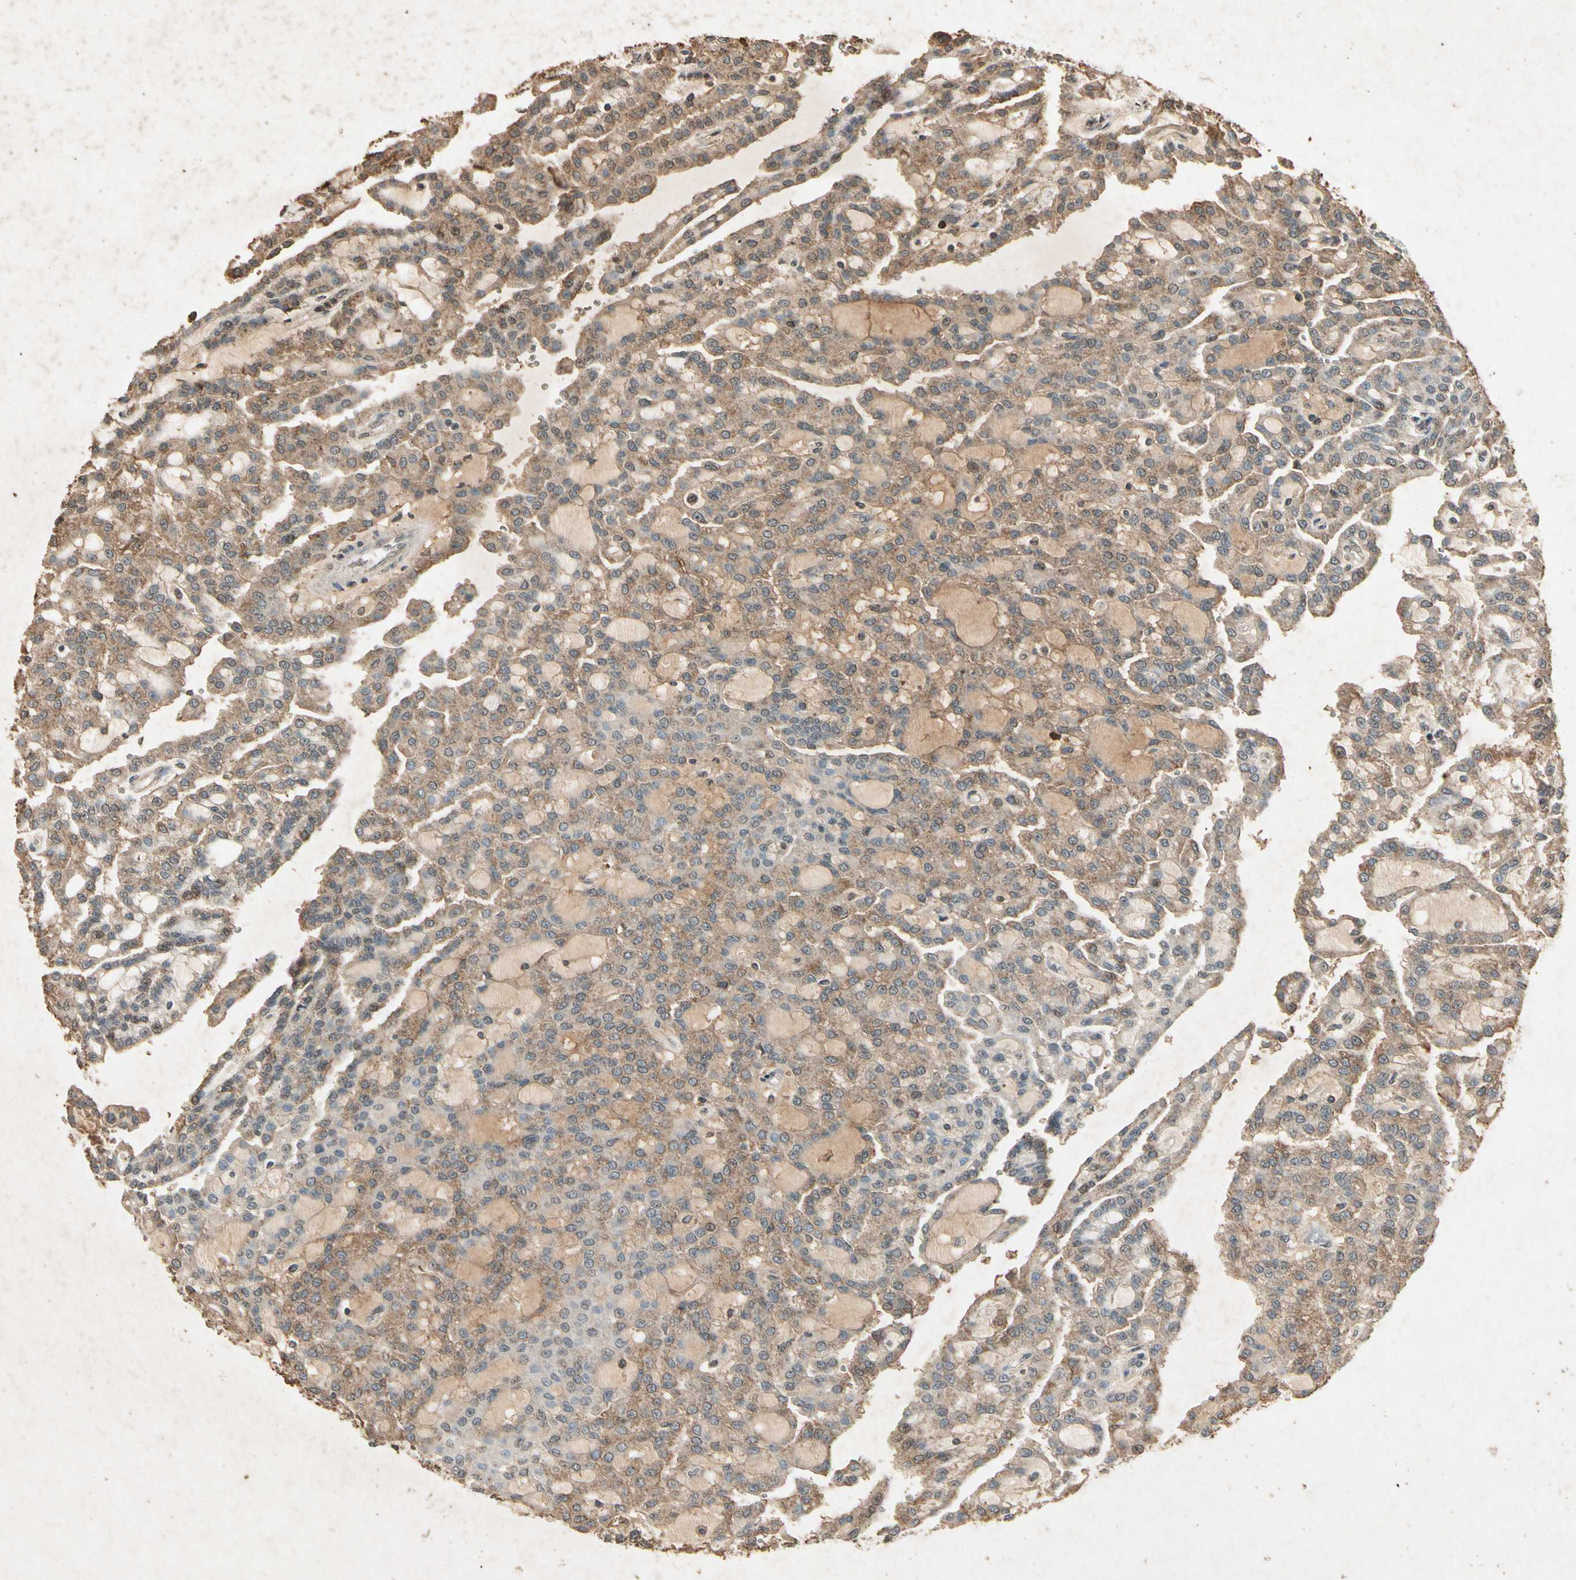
{"staining": {"intensity": "moderate", "quantity": ">75%", "location": "cytoplasmic/membranous"}, "tissue": "renal cancer", "cell_type": "Tumor cells", "image_type": "cancer", "snomed": [{"axis": "morphology", "description": "Adenocarcinoma, NOS"}, {"axis": "topography", "description": "Kidney"}], "caption": "A brown stain labels moderate cytoplasmic/membranous staining of a protein in human renal cancer tumor cells.", "gene": "GC", "patient": {"sex": "male", "age": 63}}